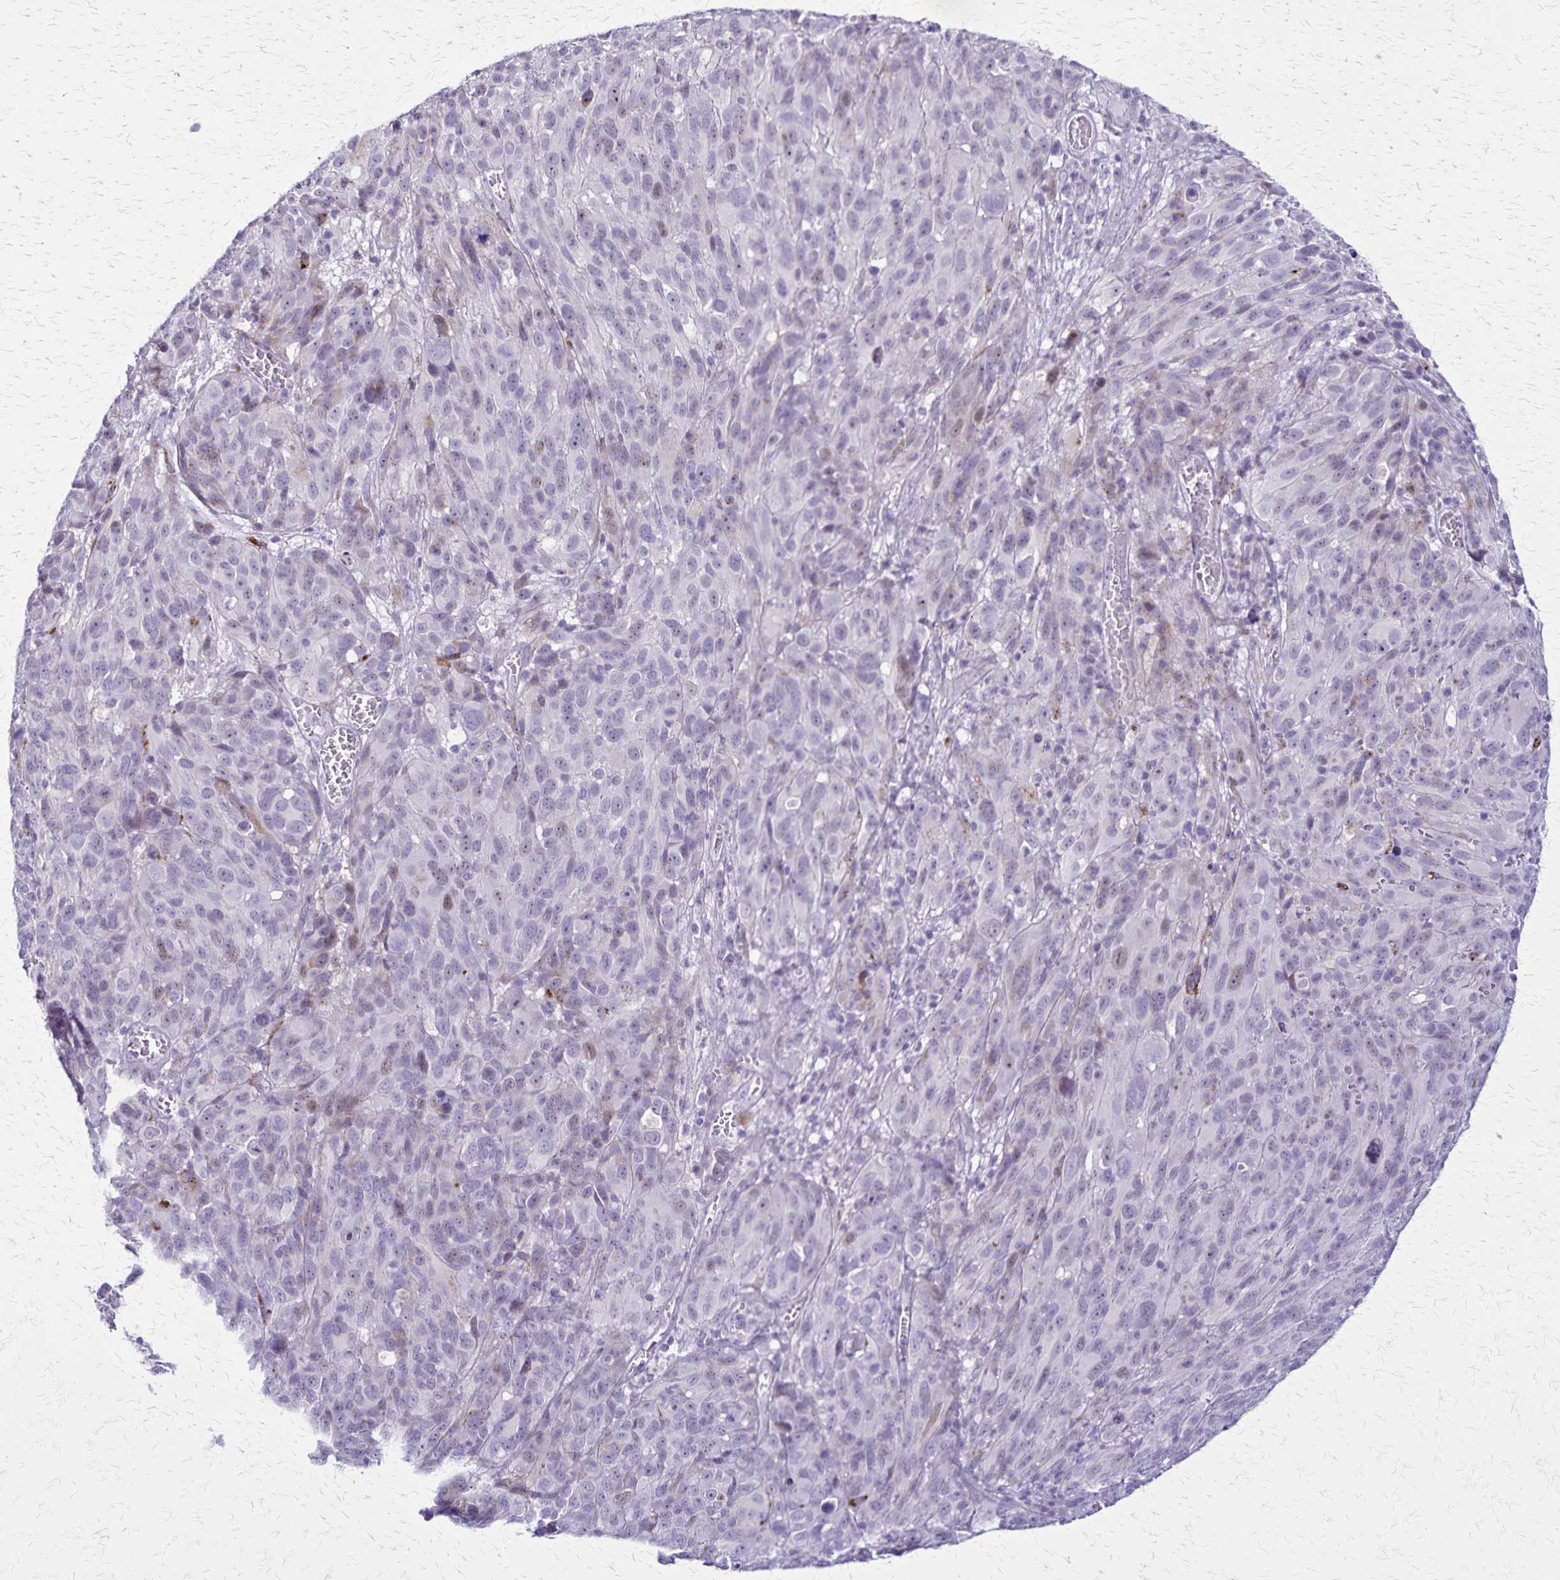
{"staining": {"intensity": "negative", "quantity": "none", "location": "none"}, "tissue": "melanoma", "cell_type": "Tumor cells", "image_type": "cancer", "snomed": [{"axis": "morphology", "description": "Malignant melanoma, NOS"}, {"axis": "topography", "description": "Skin"}], "caption": "Immunohistochemistry (IHC) micrograph of neoplastic tissue: human melanoma stained with DAB (3,3'-diaminobenzidine) demonstrates no significant protein expression in tumor cells.", "gene": "OR51B5", "patient": {"sex": "male", "age": 51}}